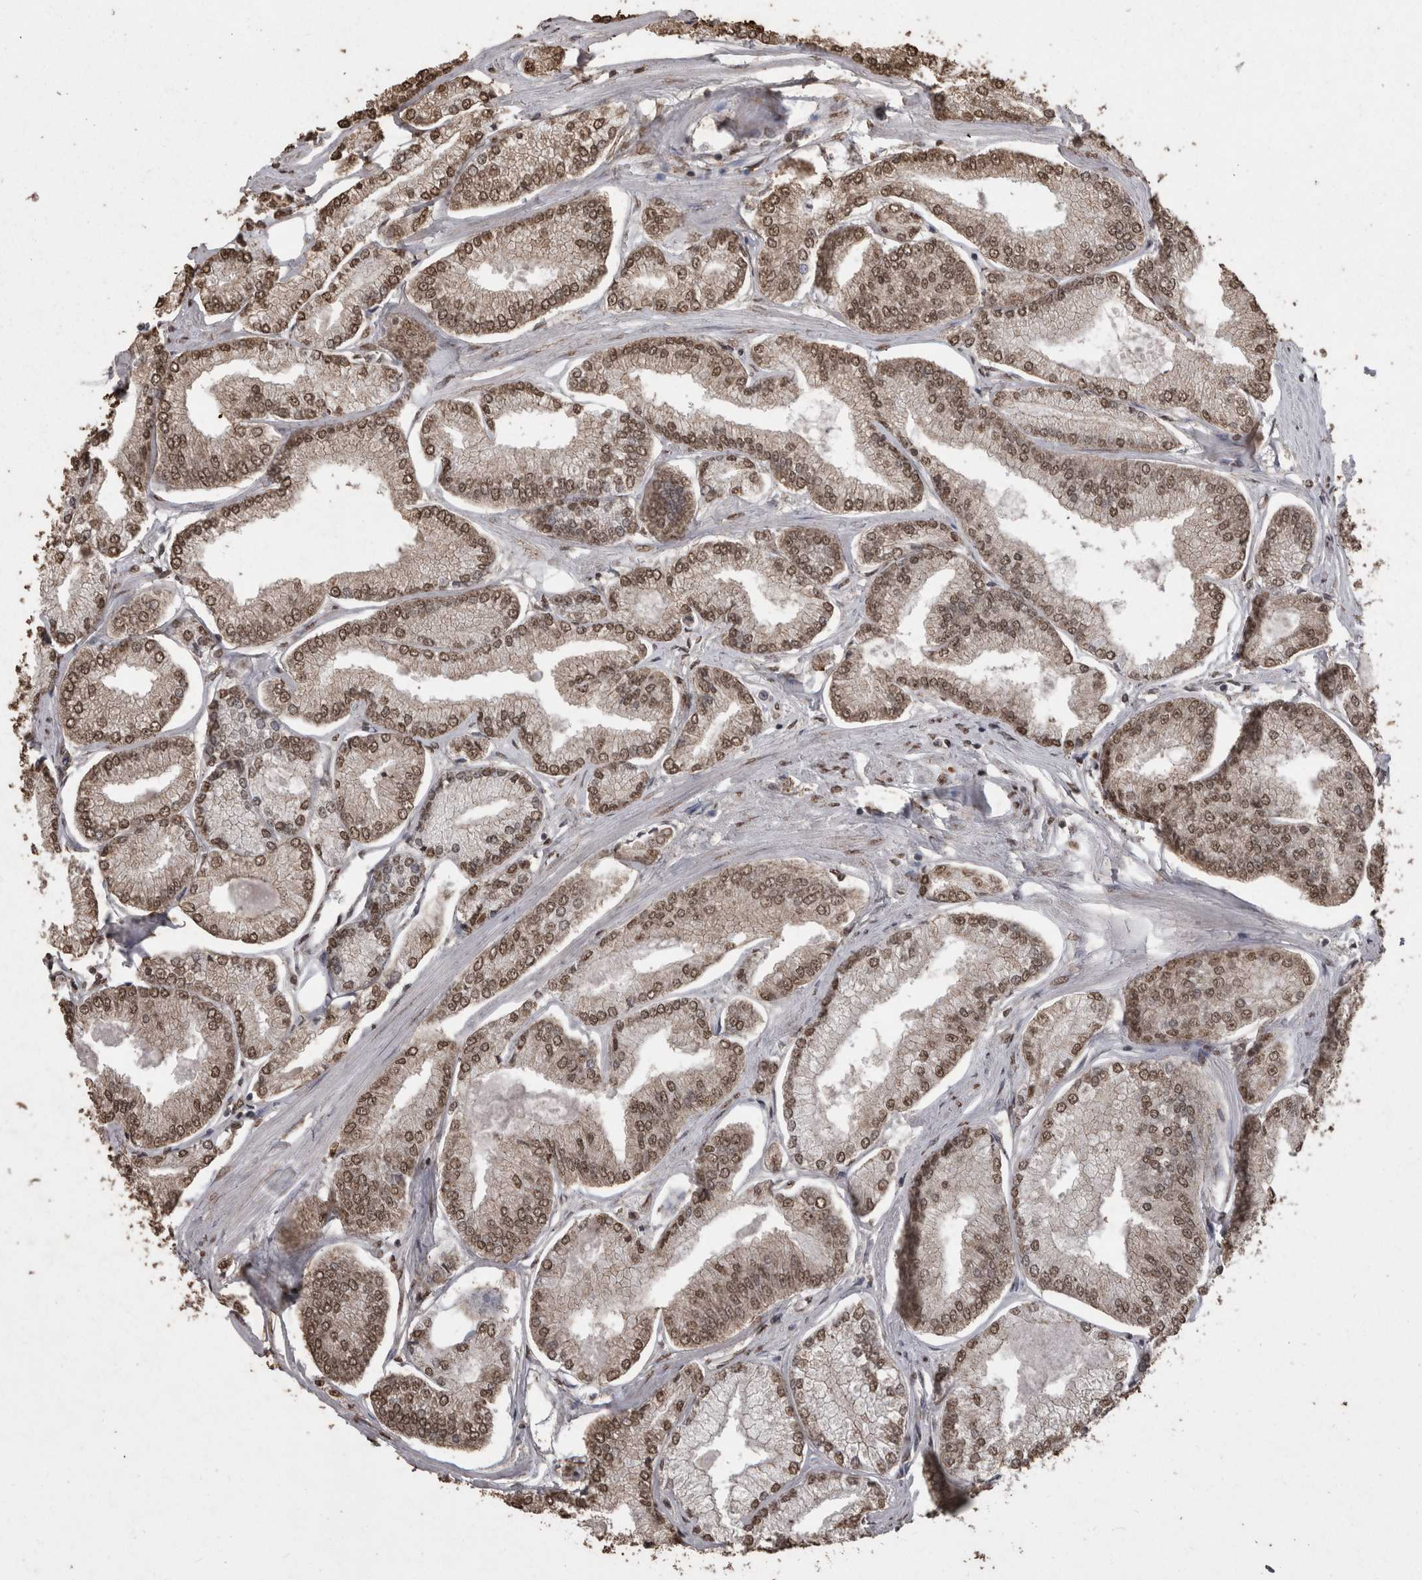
{"staining": {"intensity": "moderate", "quantity": ">75%", "location": "nuclear"}, "tissue": "prostate cancer", "cell_type": "Tumor cells", "image_type": "cancer", "snomed": [{"axis": "morphology", "description": "Adenocarcinoma, Low grade"}, {"axis": "topography", "description": "Prostate"}], "caption": "Prostate low-grade adenocarcinoma stained for a protein displays moderate nuclear positivity in tumor cells.", "gene": "SMAD7", "patient": {"sex": "male", "age": 52}}